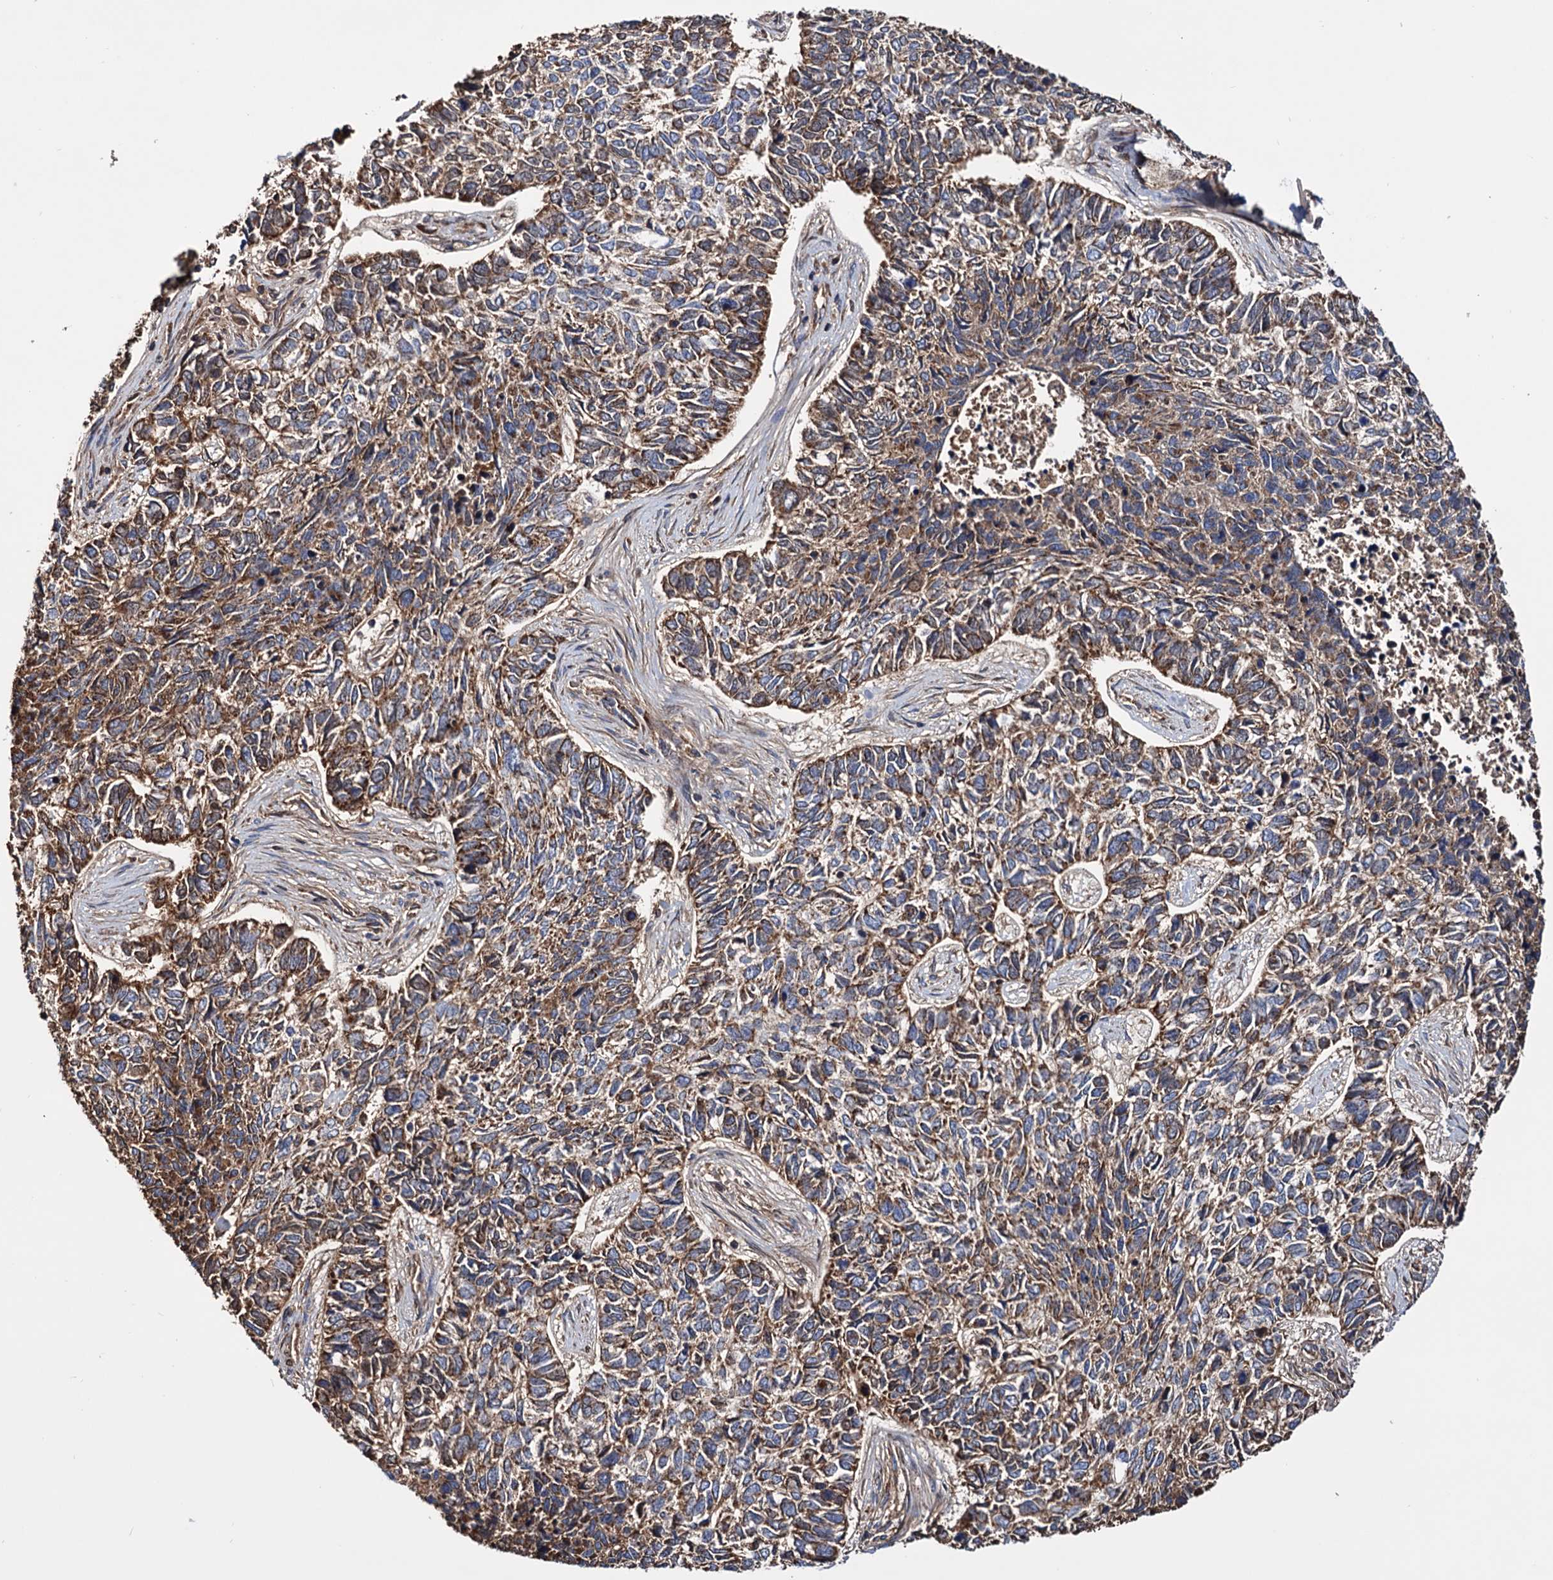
{"staining": {"intensity": "moderate", "quantity": ">75%", "location": "cytoplasmic/membranous"}, "tissue": "skin cancer", "cell_type": "Tumor cells", "image_type": "cancer", "snomed": [{"axis": "morphology", "description": "Basal cell carcinoma"}, {"axis": "topography", "description": "Skin"}], "caption": "IHC staining of skin cancer, which reveals medium levels of moderate cytoplasmic/membranous staining in approximately >75% of tumor cells indicating moderate cytoplasmic/membranous protein positivity. The staining was performed using DAB (brown) for protein detection and nuclei were counterstained in hematoxylin (blue).", "gene": "MRPL42", "patient": {"sex": "female", "age": 65}}